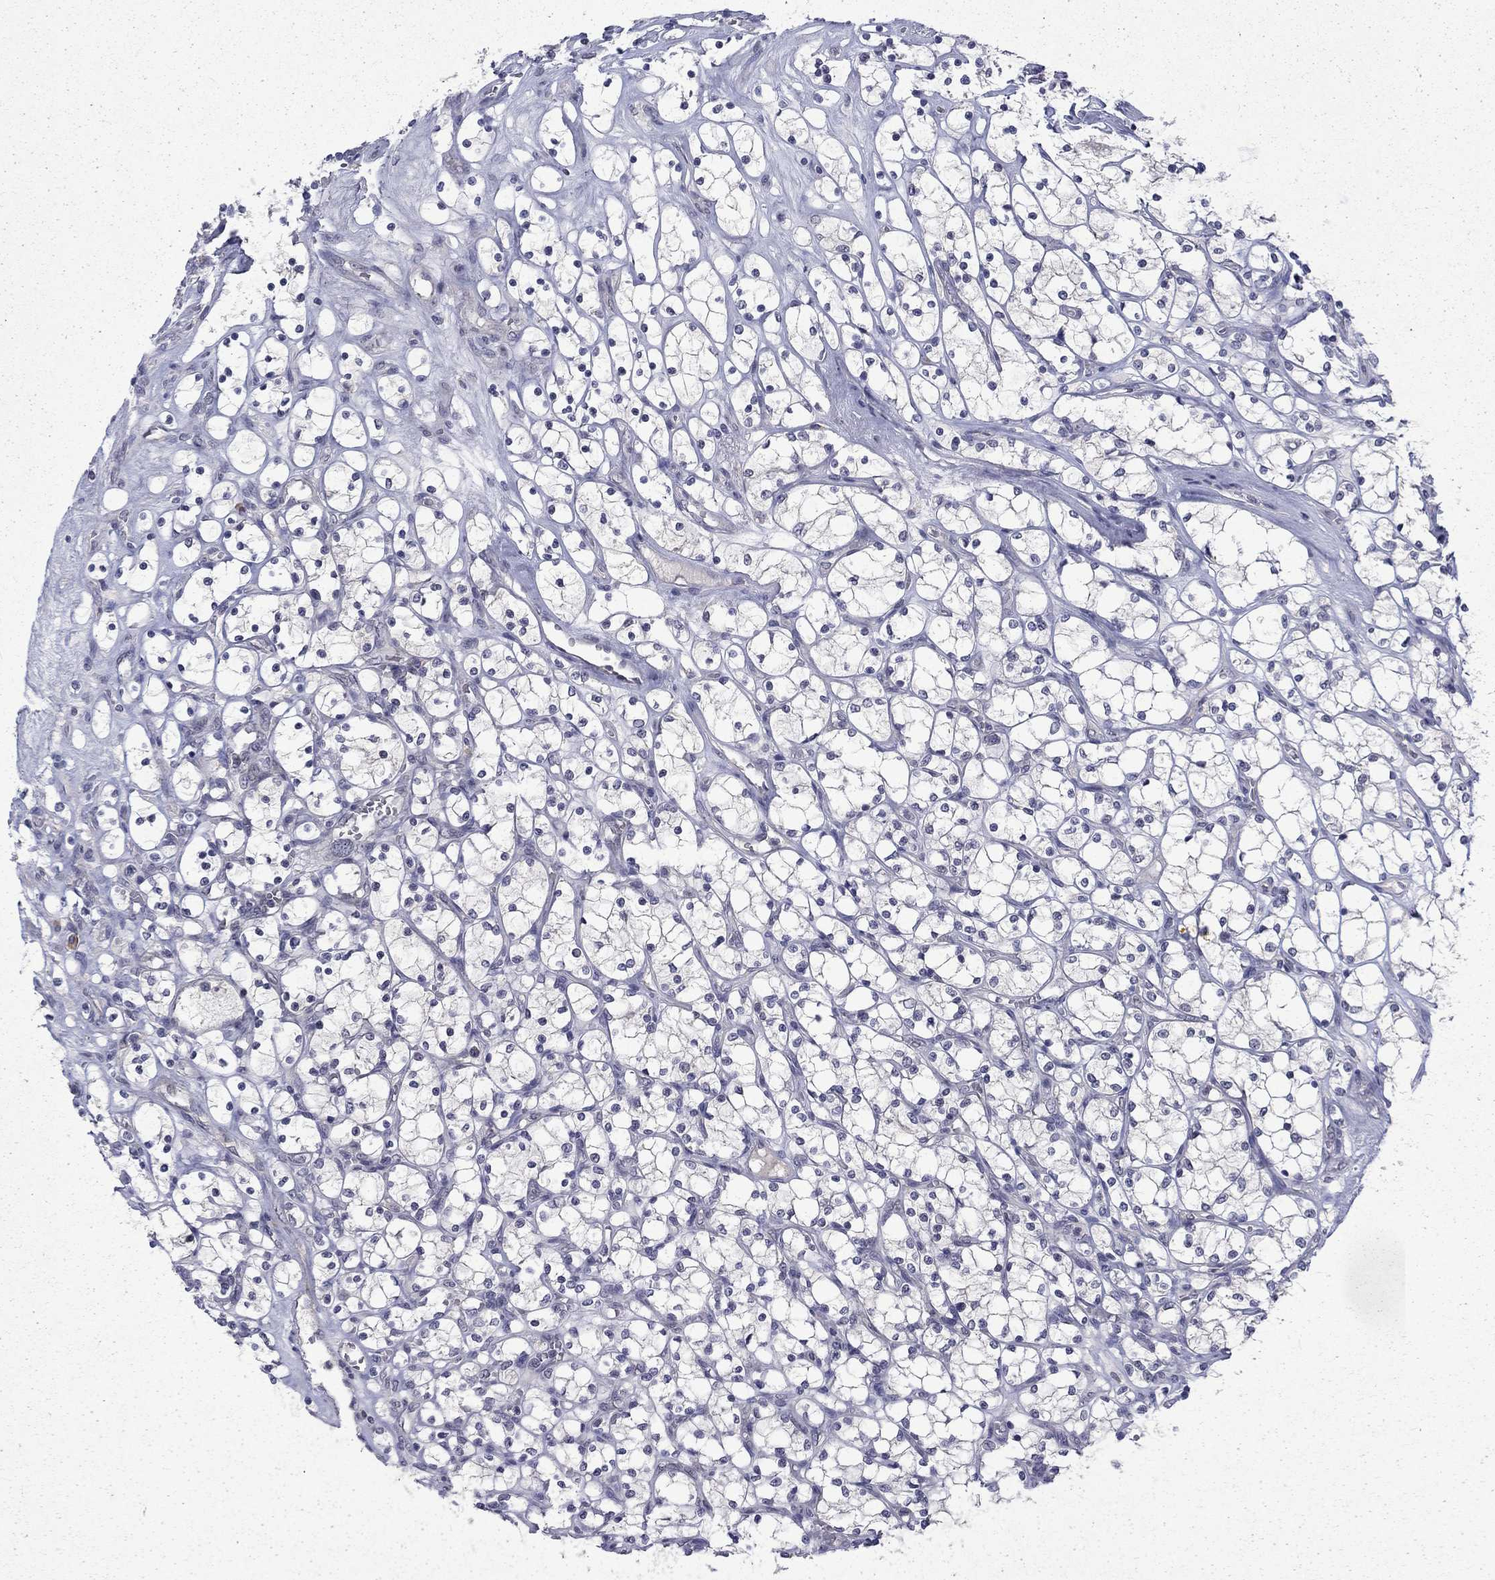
{"staining": {"intensity": "negative", "quantity": "none", "location": "none"}, "tissue": "renal cancer", "cell_type": "Tumor cells", "image_type": "cancer", "snomed": [{"axis": "morphology", "description": "Adenocarcinoma, NOS"}, {"axis": "topography", "description": "Kidney"}], "caption": "Immunohistochemistry micrograph of neoplastic tissue: human renal adenocarcinoma stained with DAB demonstrates no significant protein staining in tumor cells.", "gene": "CHAT", "patient": {"sex": "female", "age": 69}}